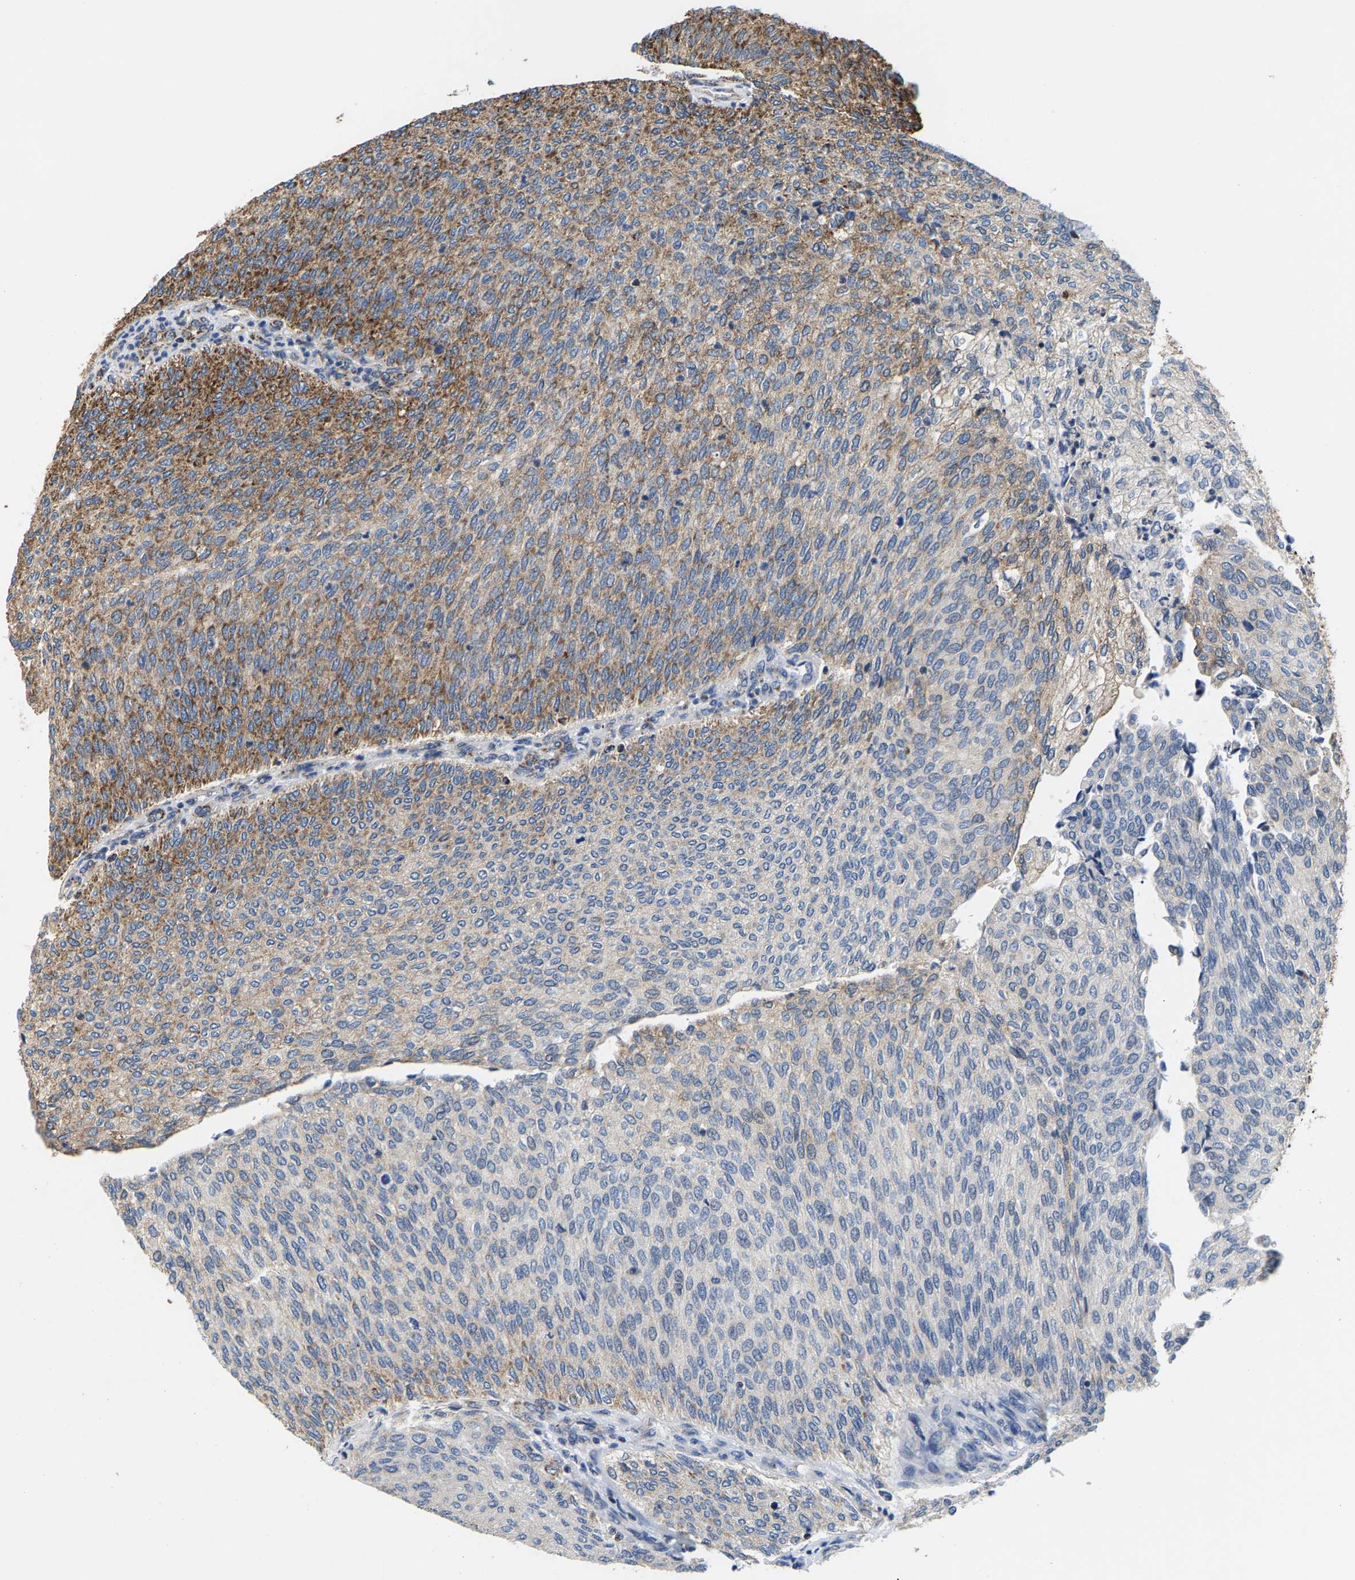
{"staining": {"intensity": "moderate", "quantity": ">75%", "location": "cytoplasmic/membranous"}, "tissue": "urothelial cancer", "cell_type": "Tumor cells", "image_type": "cancer", "snomed": [{"axis": "morphology", "description": "Urothelial carcinoma, Low grade"}, {"axis": "topography", "description": "Urinary bladder"}], "caption": "Tumor cells show moderate cytoplasmic/membranous expression in about >75% of cells in urothelial cancer. (DAB (3,3'-diaminobenzidine) IHC with brightfield microscopy, high magnification).", "gene": "SHMT2", "patient": {"sex": "female", "age": 79}}